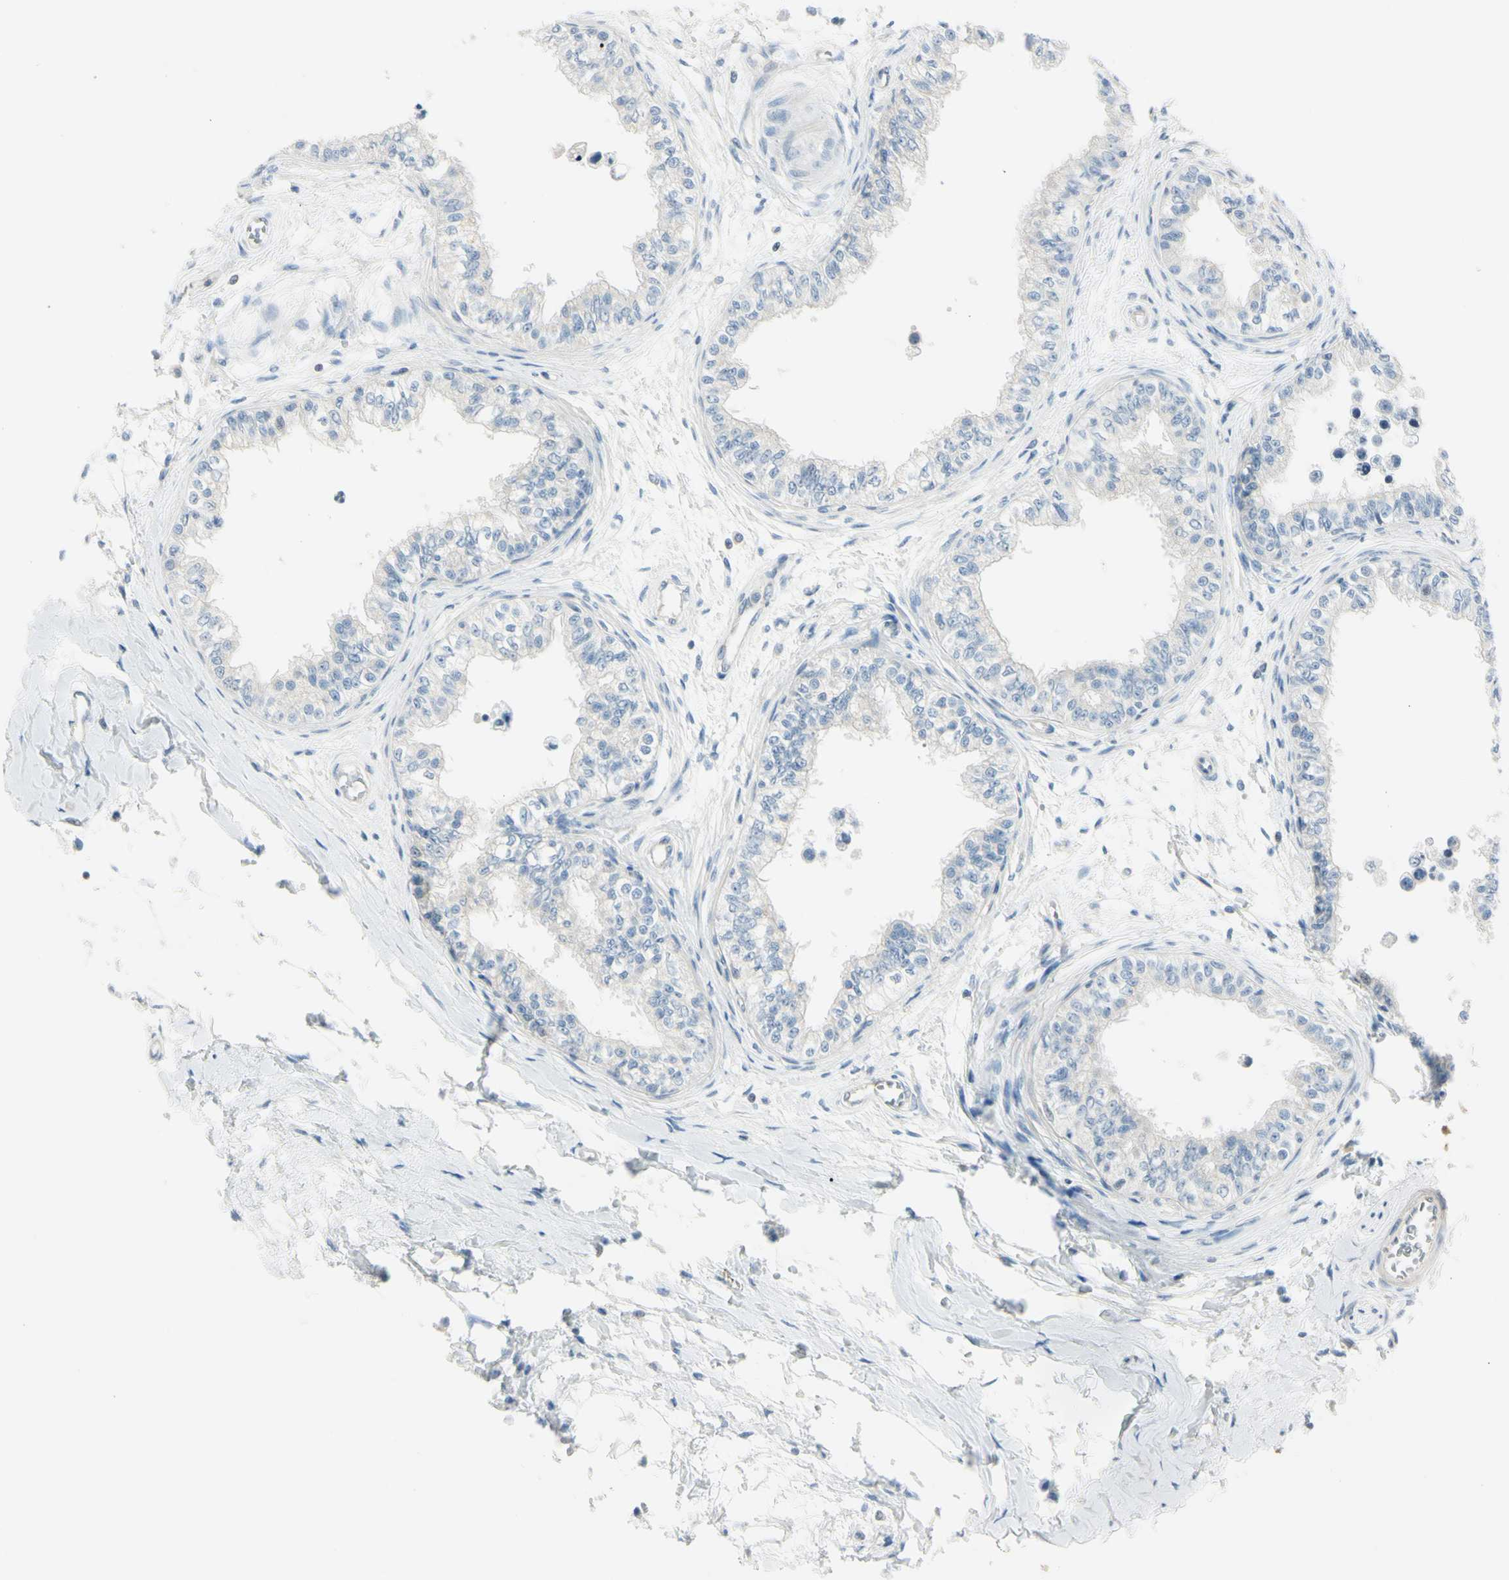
{"staining": {"intensity": "weak", "quantity": "<25%", "location": "cytoplasmic/membranous"}, "tissue": "epididymis", "cell_type": "Glandular cells", "image_type": "normal", "snomed": [{"axis": "morphology", "description": "Normal tissue, NOS"}, {"axis": "morphology", "description": "Adenocarcinoma, metastatic, NOS"}, {"axis": "topography", "description": "Testis"}, {"axis": "topography", "description": "Epididymis"}], "caption": "Immunohistochemistry histopathology image of unremarkable epididymis: human epididymis stained with DAB exhibits no significant protein expression in glandular cells. (Brightfield microscopy of DAB immunohistochemistry (IHC) at high magnification).", "gene": "ASB9", "patient": {"sex": "male", "age": 26}}